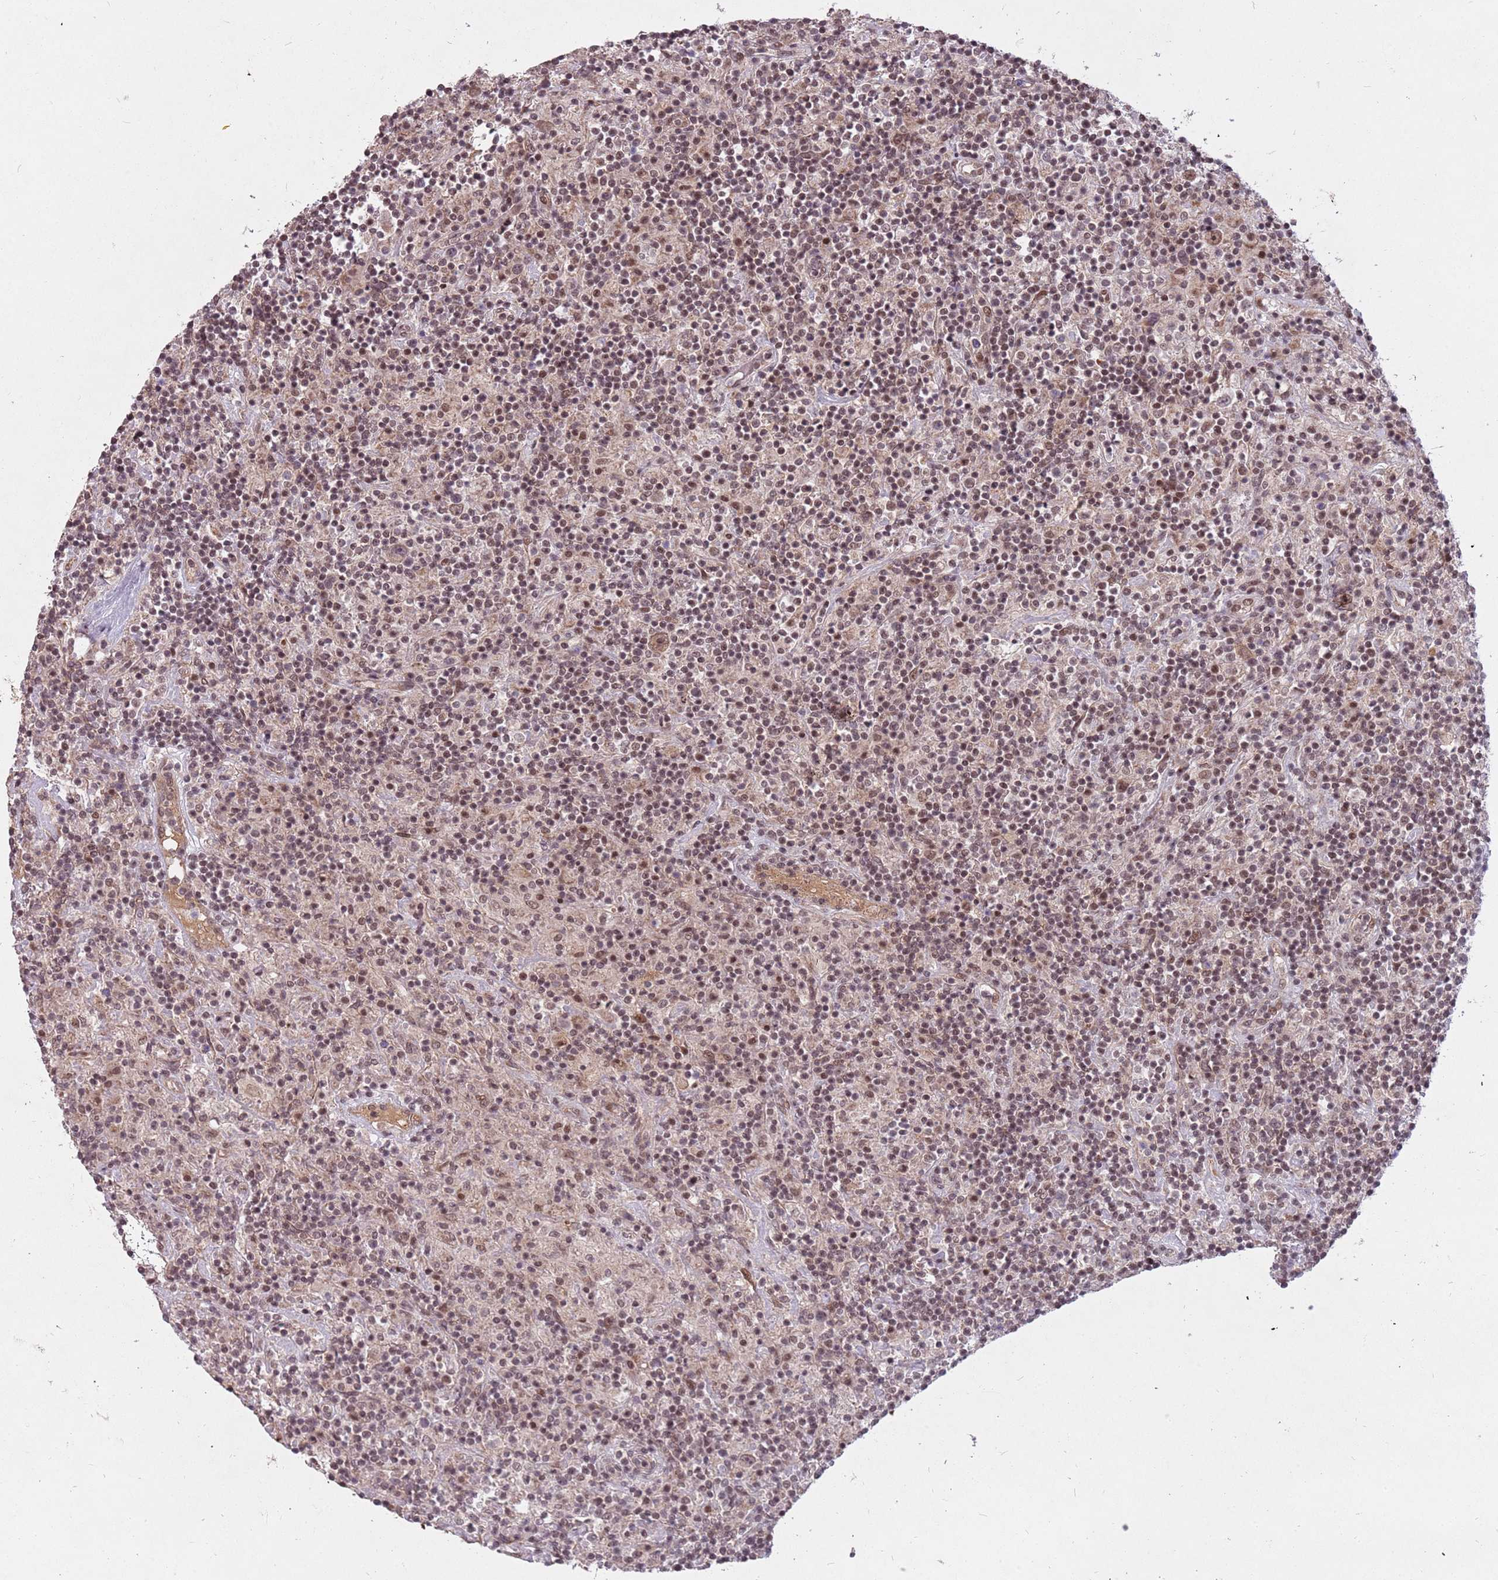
{"staining": {"intensity": "moderate", "quantity": ">75%", "location": "nuclear"}, "tissue": "lymphoma", "cell_type": "Tumor cells", "image_type": "cancer", "snomed": [{"axis": "morphology", "description": "Hodgkin's disease, NOS"}, {"axis": "topography", "description": "Lymph node"}], "caption": "Protein positivity by IHC shows moderate nuclear staining in approximately >75% of tumor cells in lymphoma.", "gene": "SUDS3", "patient": {"sex": "male", "age": 70}}